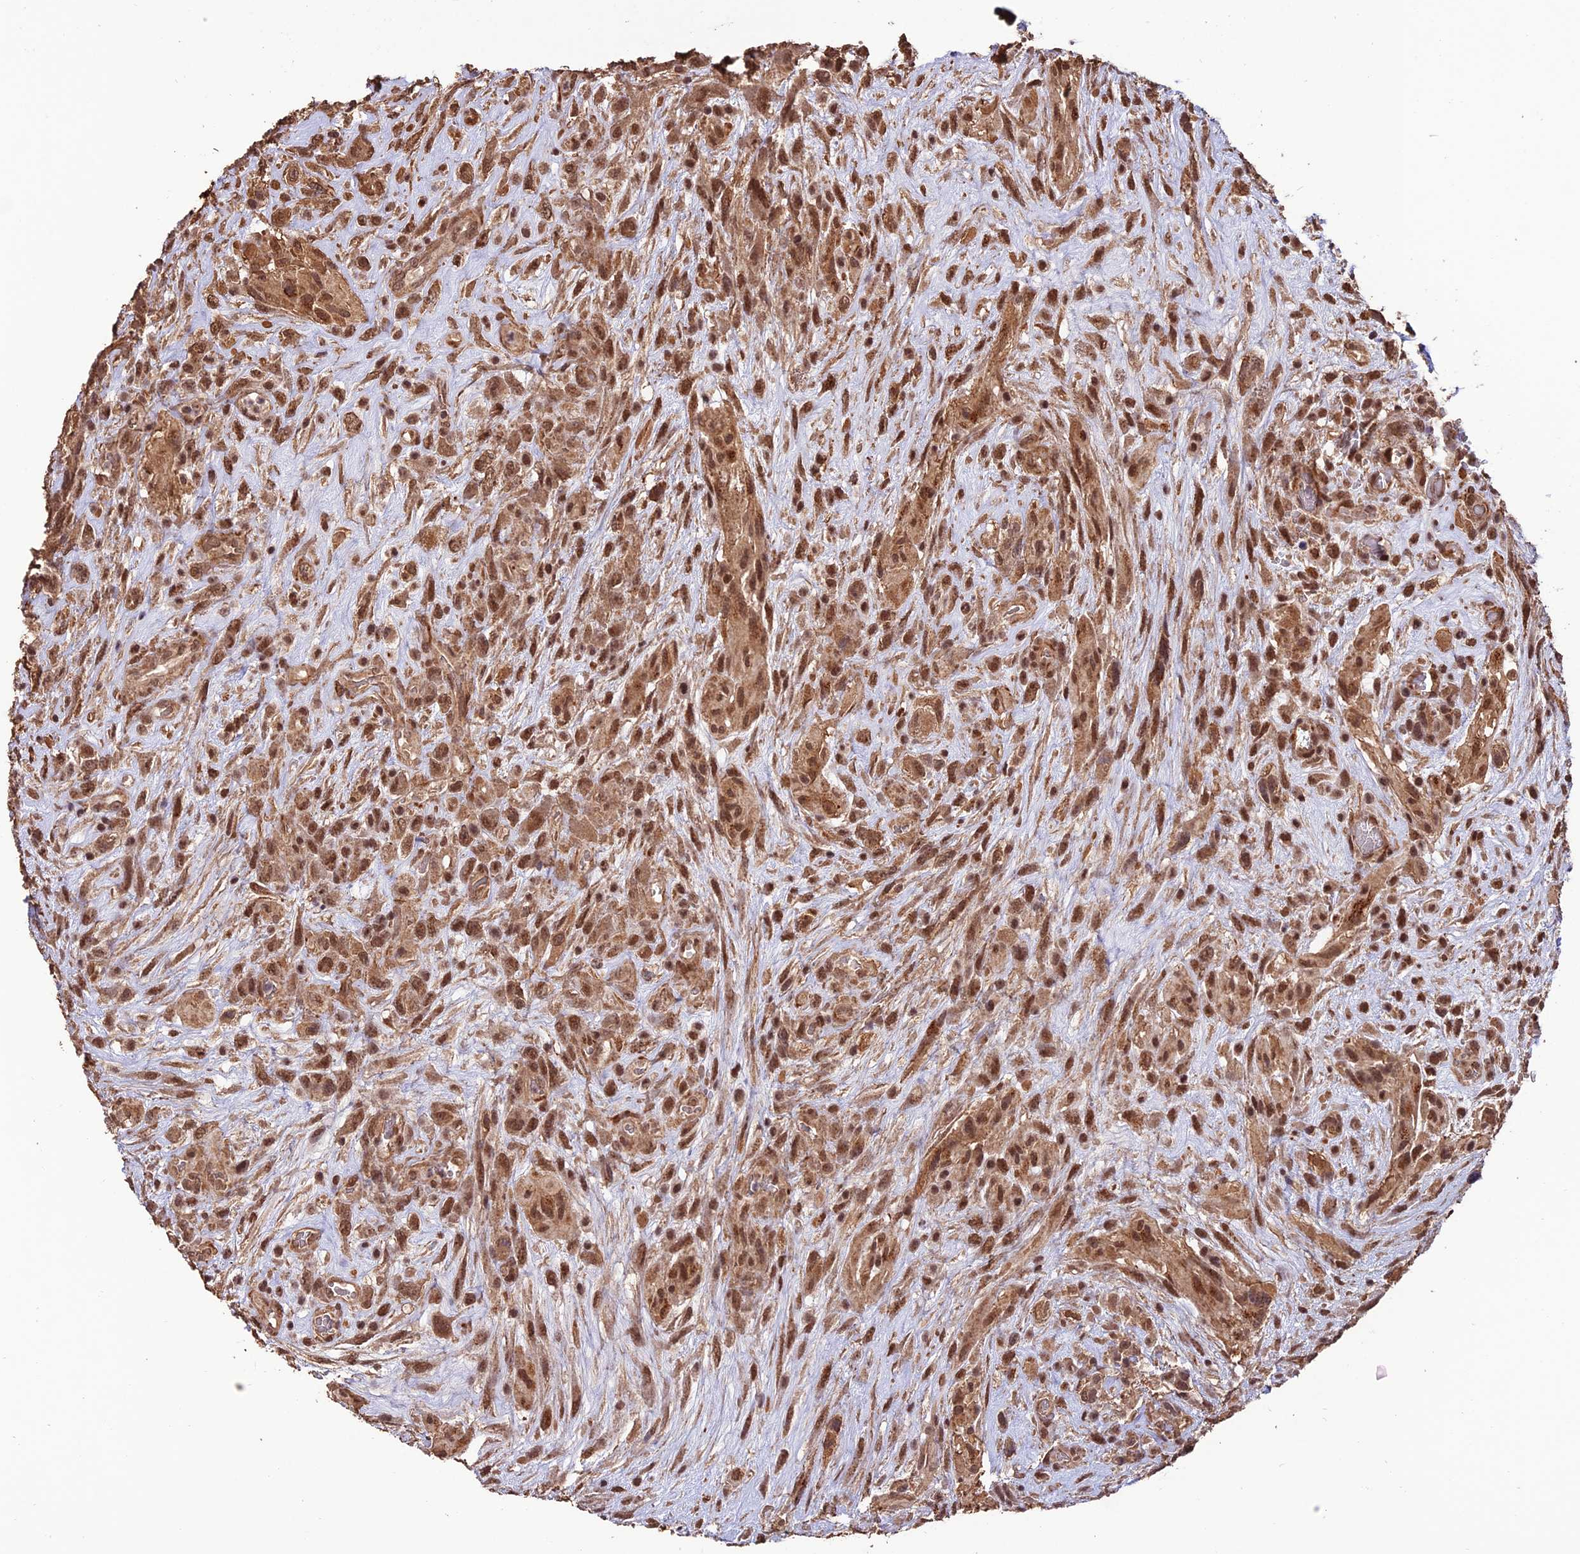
{"staining": {"intensity": "moderate", "quantity": ">75%", "location": "cytoplasmic/membranous,nuclear"}, "tissue": "glioma", "cell_type": "Tumor cells", "image_type": "cancer", "snomed": [{"axis": "morphology", "description": "Glioma, malignant, High grade"}, {"axis": "topography", "description": "Brain"}], "caption": "Immunohistochemistry (IHC) image of neoplastic tissue: human malignant high-grade glioma stained using IHC reveals medium levels of moderate protein expression localized specifically in the cytoplasmic/membranous and nuclear of tumor cells, appearing as a cytoplasmic/membranous and nuclear brown color.", "gene": "CABIN1", "patient": {"sex": "male", "age": 61}}